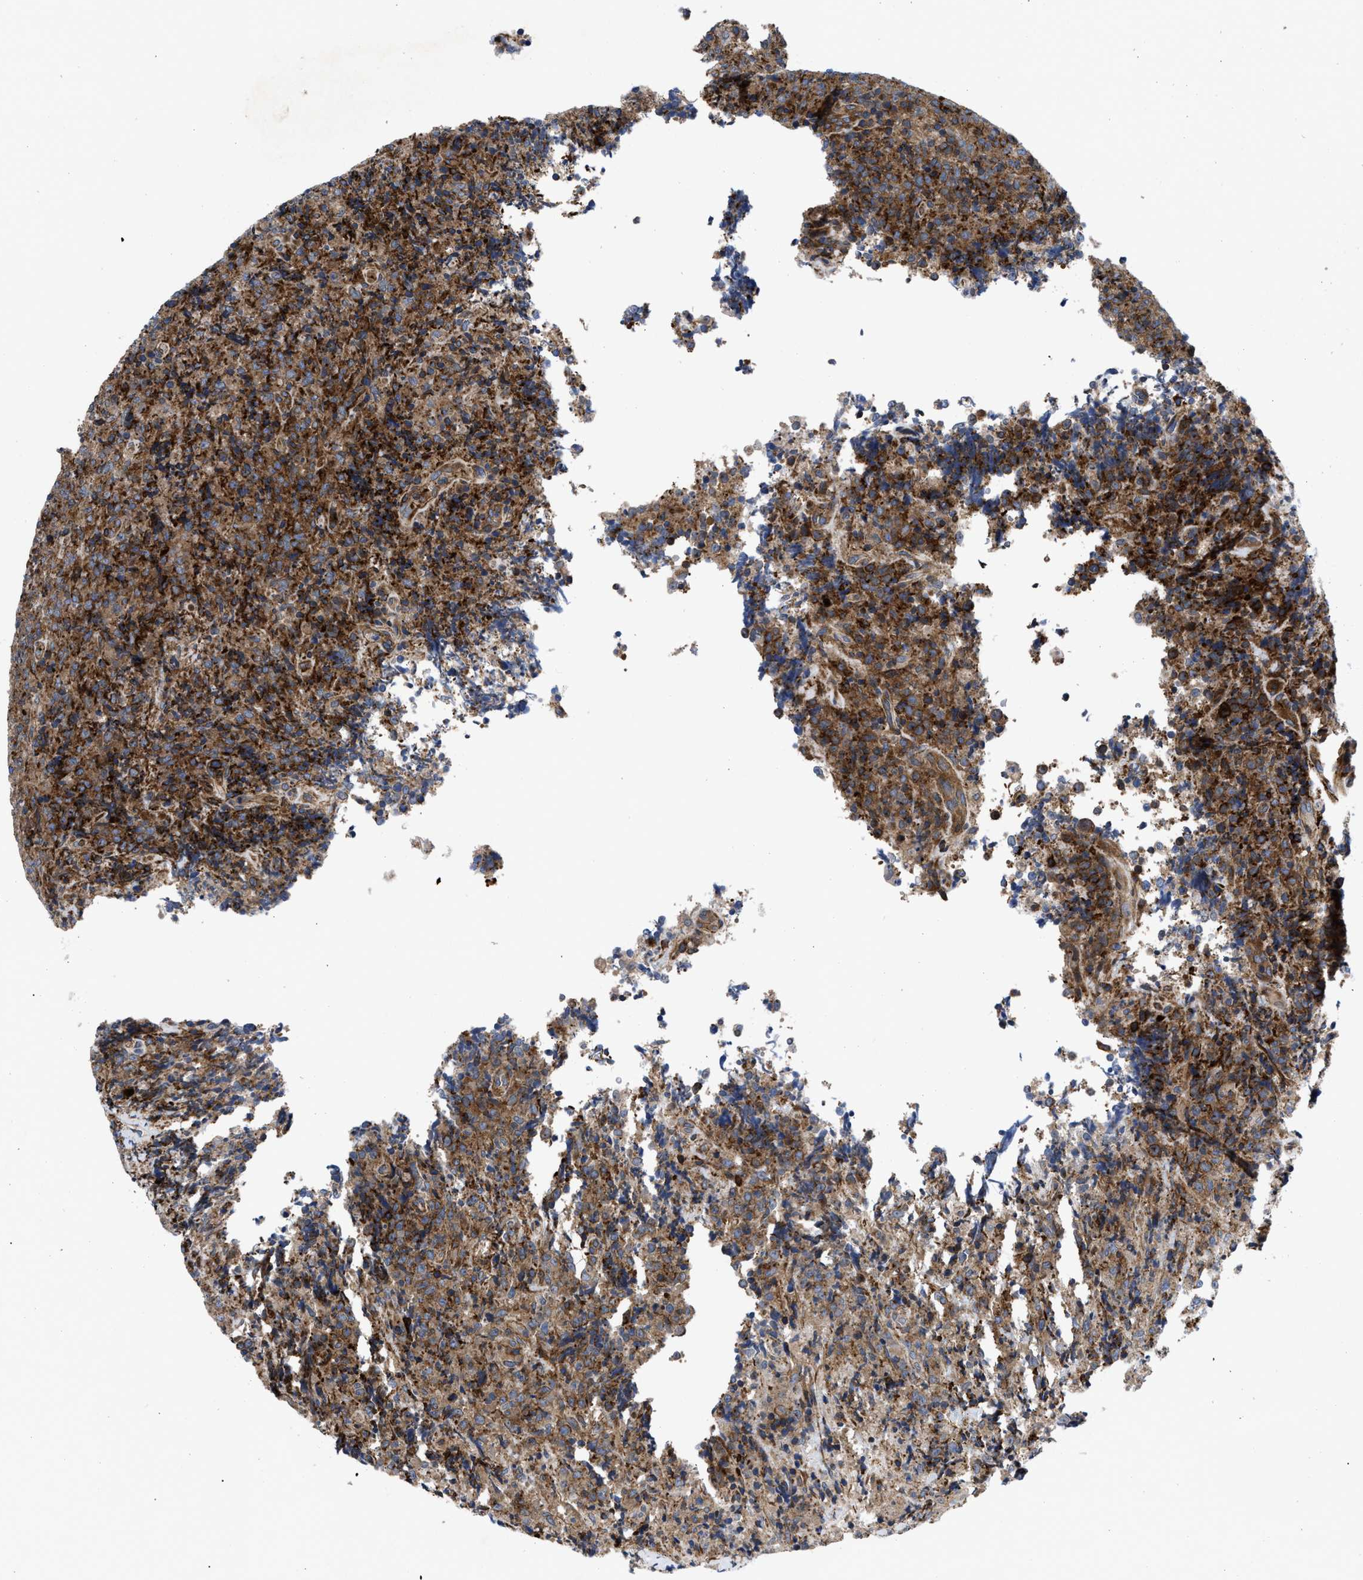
{"staining": {"intensity": "moderate", "quantity": ">75%", "location": "cytoplasmic/membranous"}, "tissue": "lymphoma", "cell_type": "Tumor cells", "image_type": "cancer", "snomed": [{"axis": "morphology", "description": "Malignant lymphoma, non-Hodgkin's type, High grade"}, {"axis": "topography", "description": "Tonsil"}], "caption": "The histopathology image reveals immunohistochemical staining of malignant lymphoma, non-Hodgkin's type (high-grade). There is moderate cytoplasmic/membranous staining is present in approximately >75% of tumor cells.", "gene": "SPAST", "patient": {"sex": "female", "age": 36}}